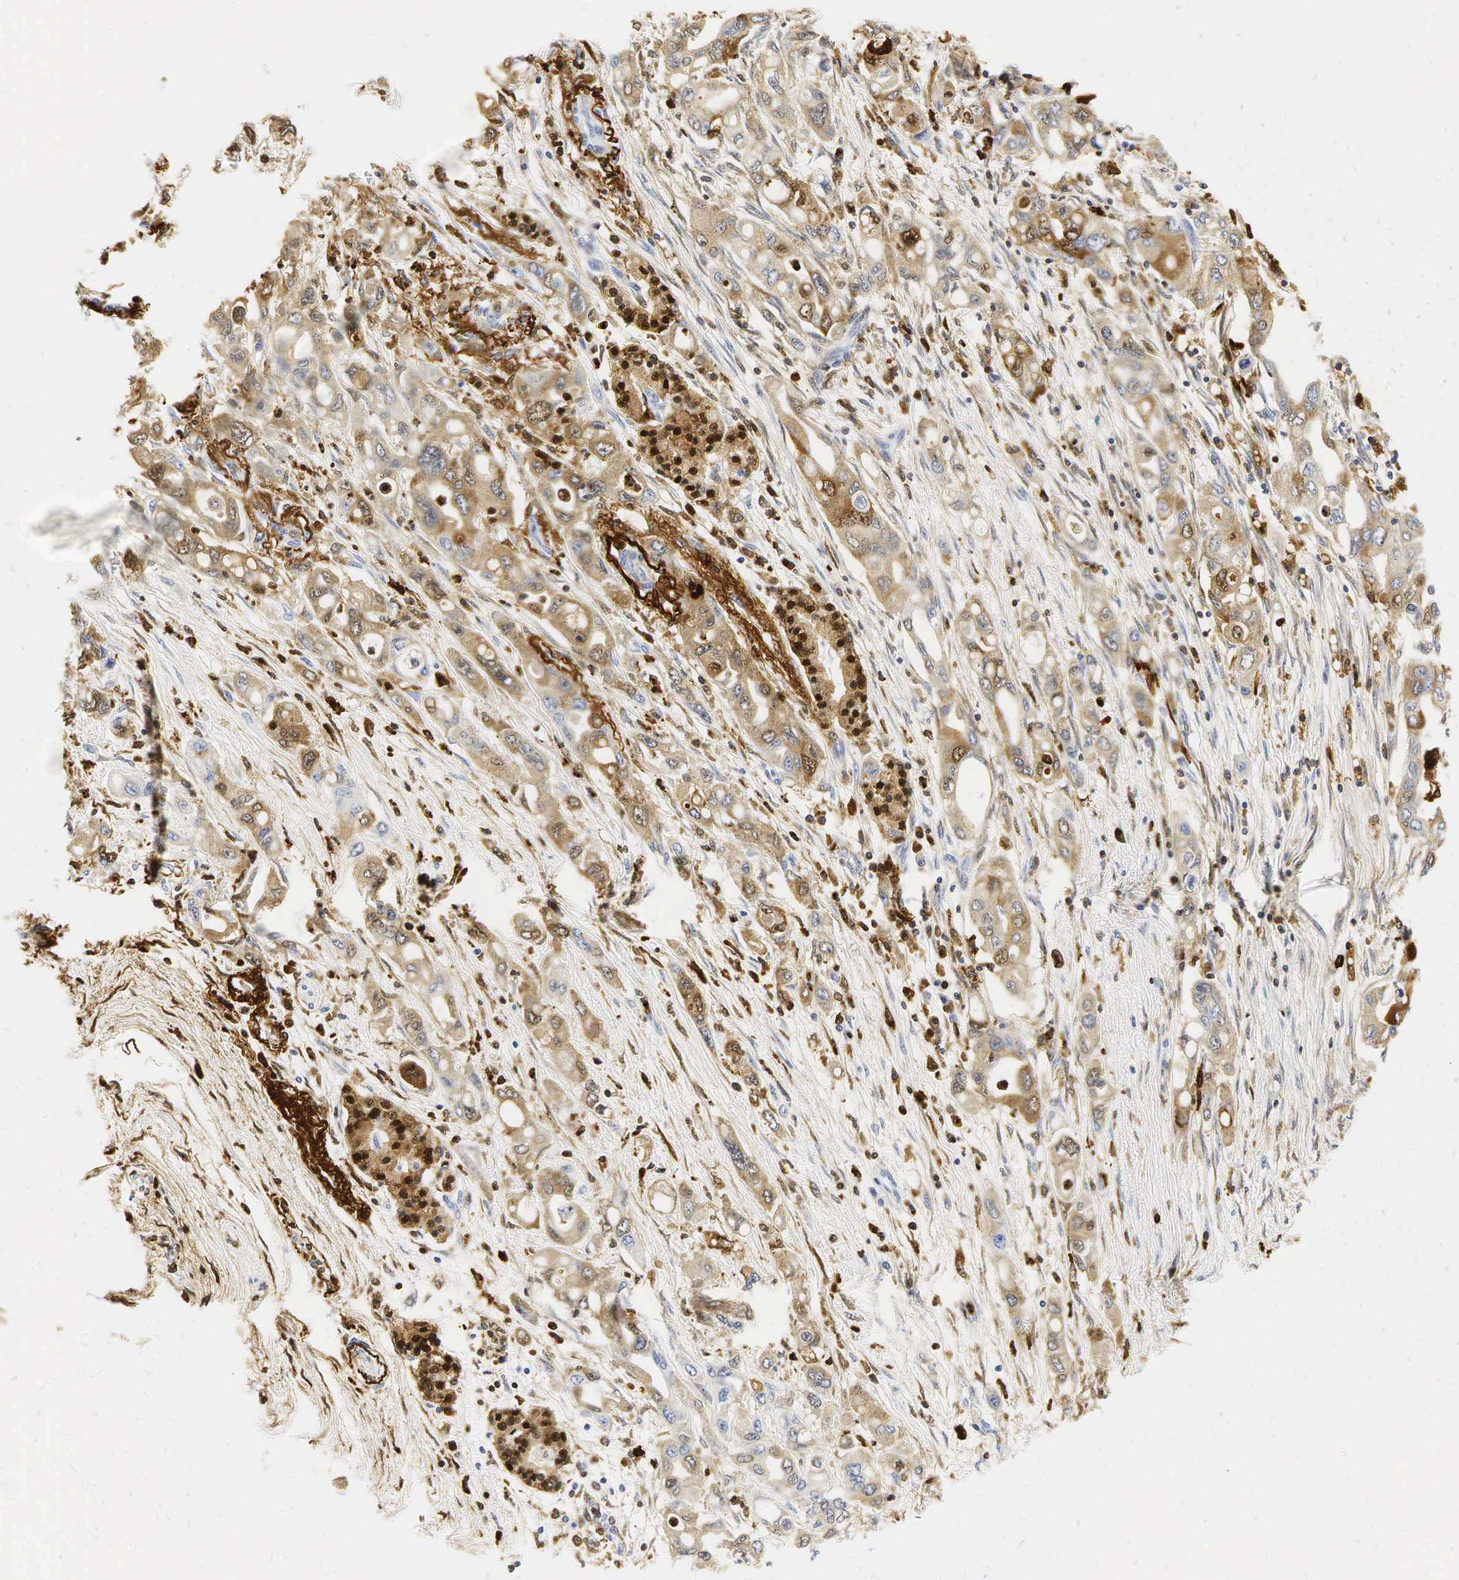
{"staining": {"intensity": "moderate", "quantity": ">75%", "location": "cytoplasmic/membranous"}, "tissue": "pancreatic cancer", "cell_type": "Tumor cells", "image_type": "cancer", "snomed": [{"axis": "morphology", "description": "Adenocarcinoma, NOS"}, {"axis": "topography", "description": "Pancreas"}], "caption": "Immunohistochemistry (IHC) of pancreatic cancer exhibits medium levels of moderate cytoplasmic/membranous staining in approximately >75% of tumor cells.", "gene": "LYZ", "patient": {"sex": "female", "age": 57}}